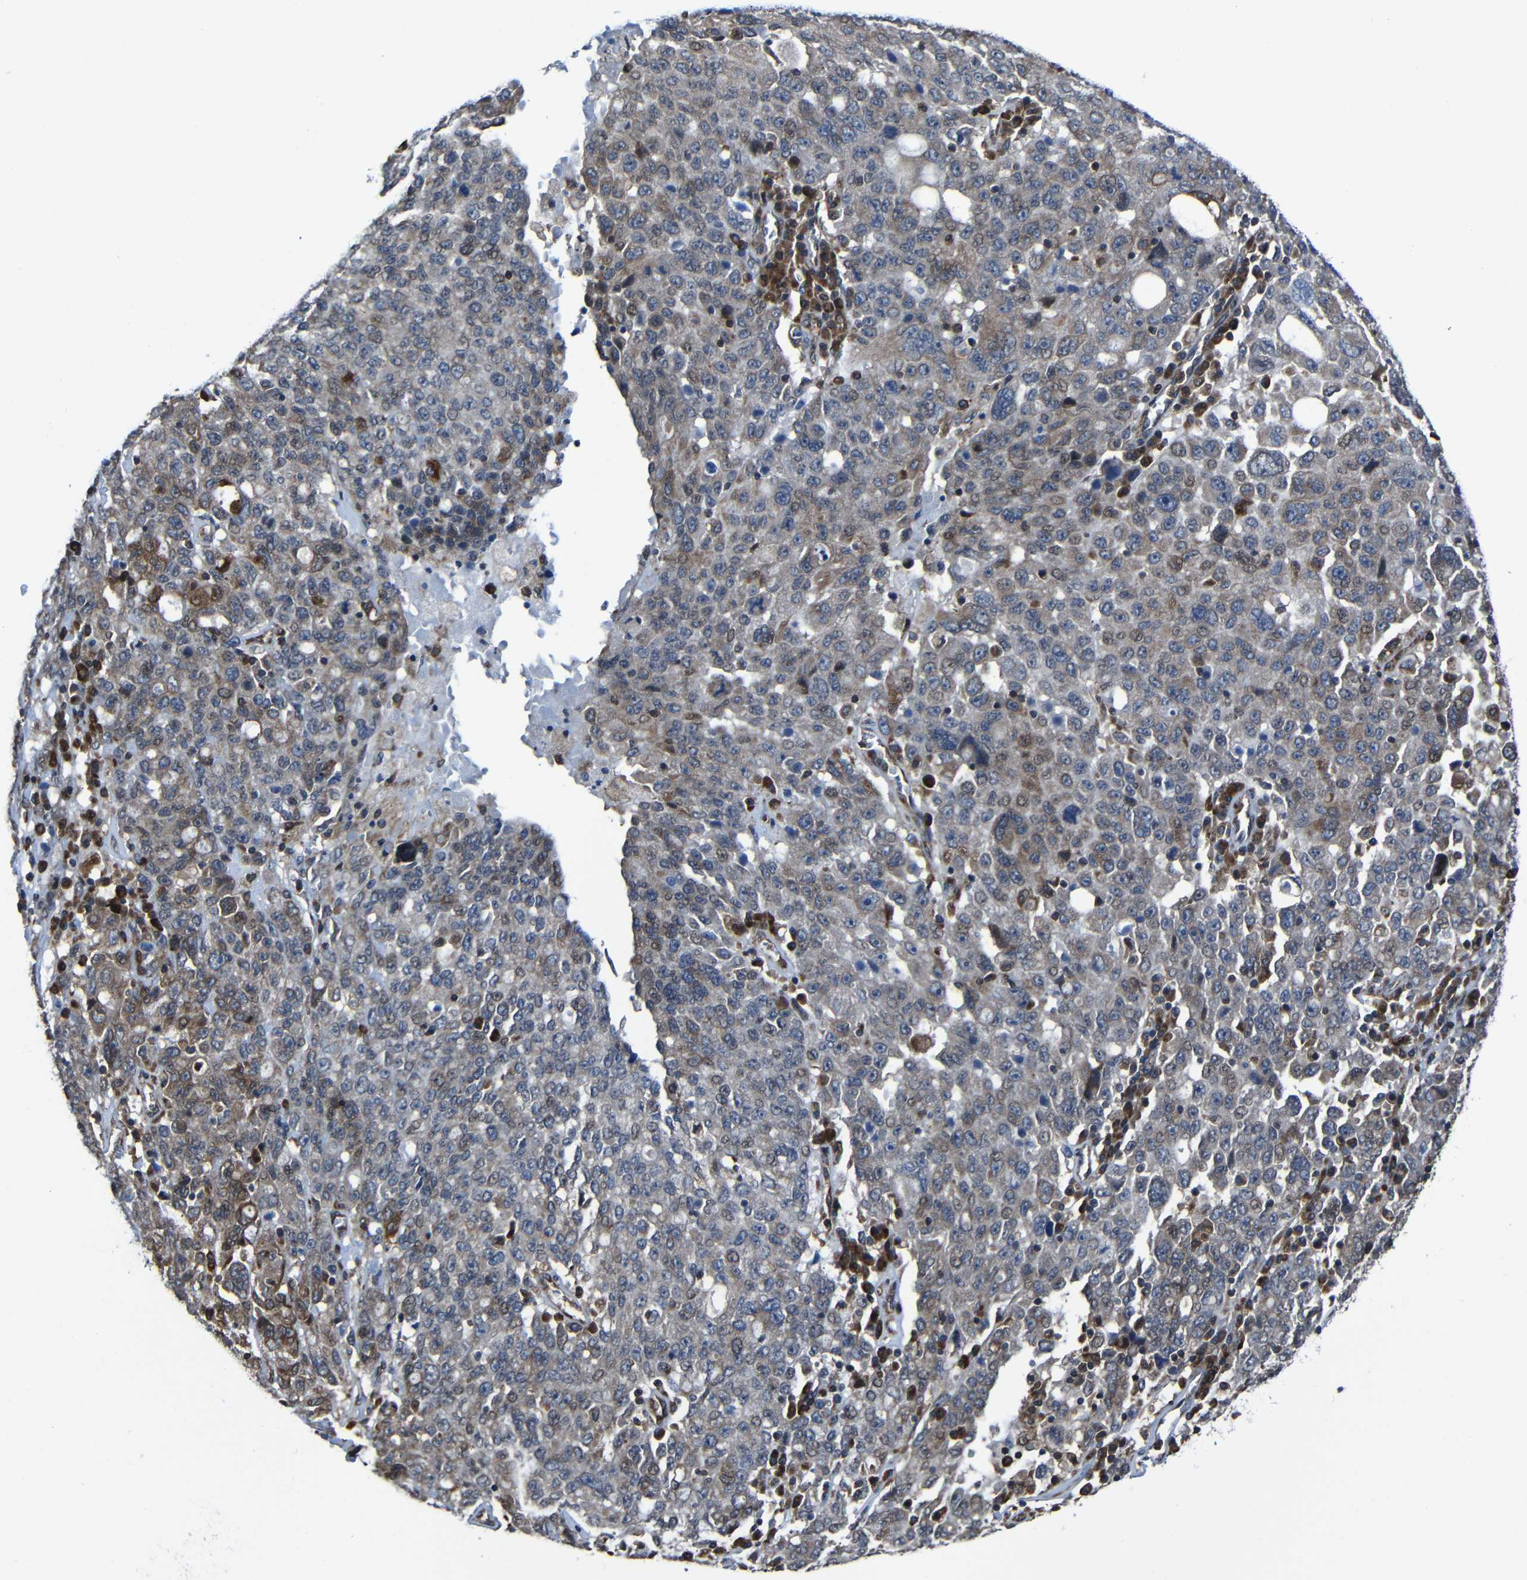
{"staining": {"intensity": "weak", "quantity": ">75%", "location": "cytoplasmic/membranous"}, "tissue": "ovarian cancer", "cell_type": "Tumor cells", "image_type": "cancer", "snomed": [{"axis": "morphology", "description": "Carcinoma, endometroid"}, {"axis": "topography", "description": "Ovary"}], "caption": "A micrograph of human ovarian endometroid carcinoma stained for a protein reveals weak cytoplasmic/membranous brown staining in tumor cells.", "gene": "KIAA0513", "patient": {"sex": "female", "age": 62}}